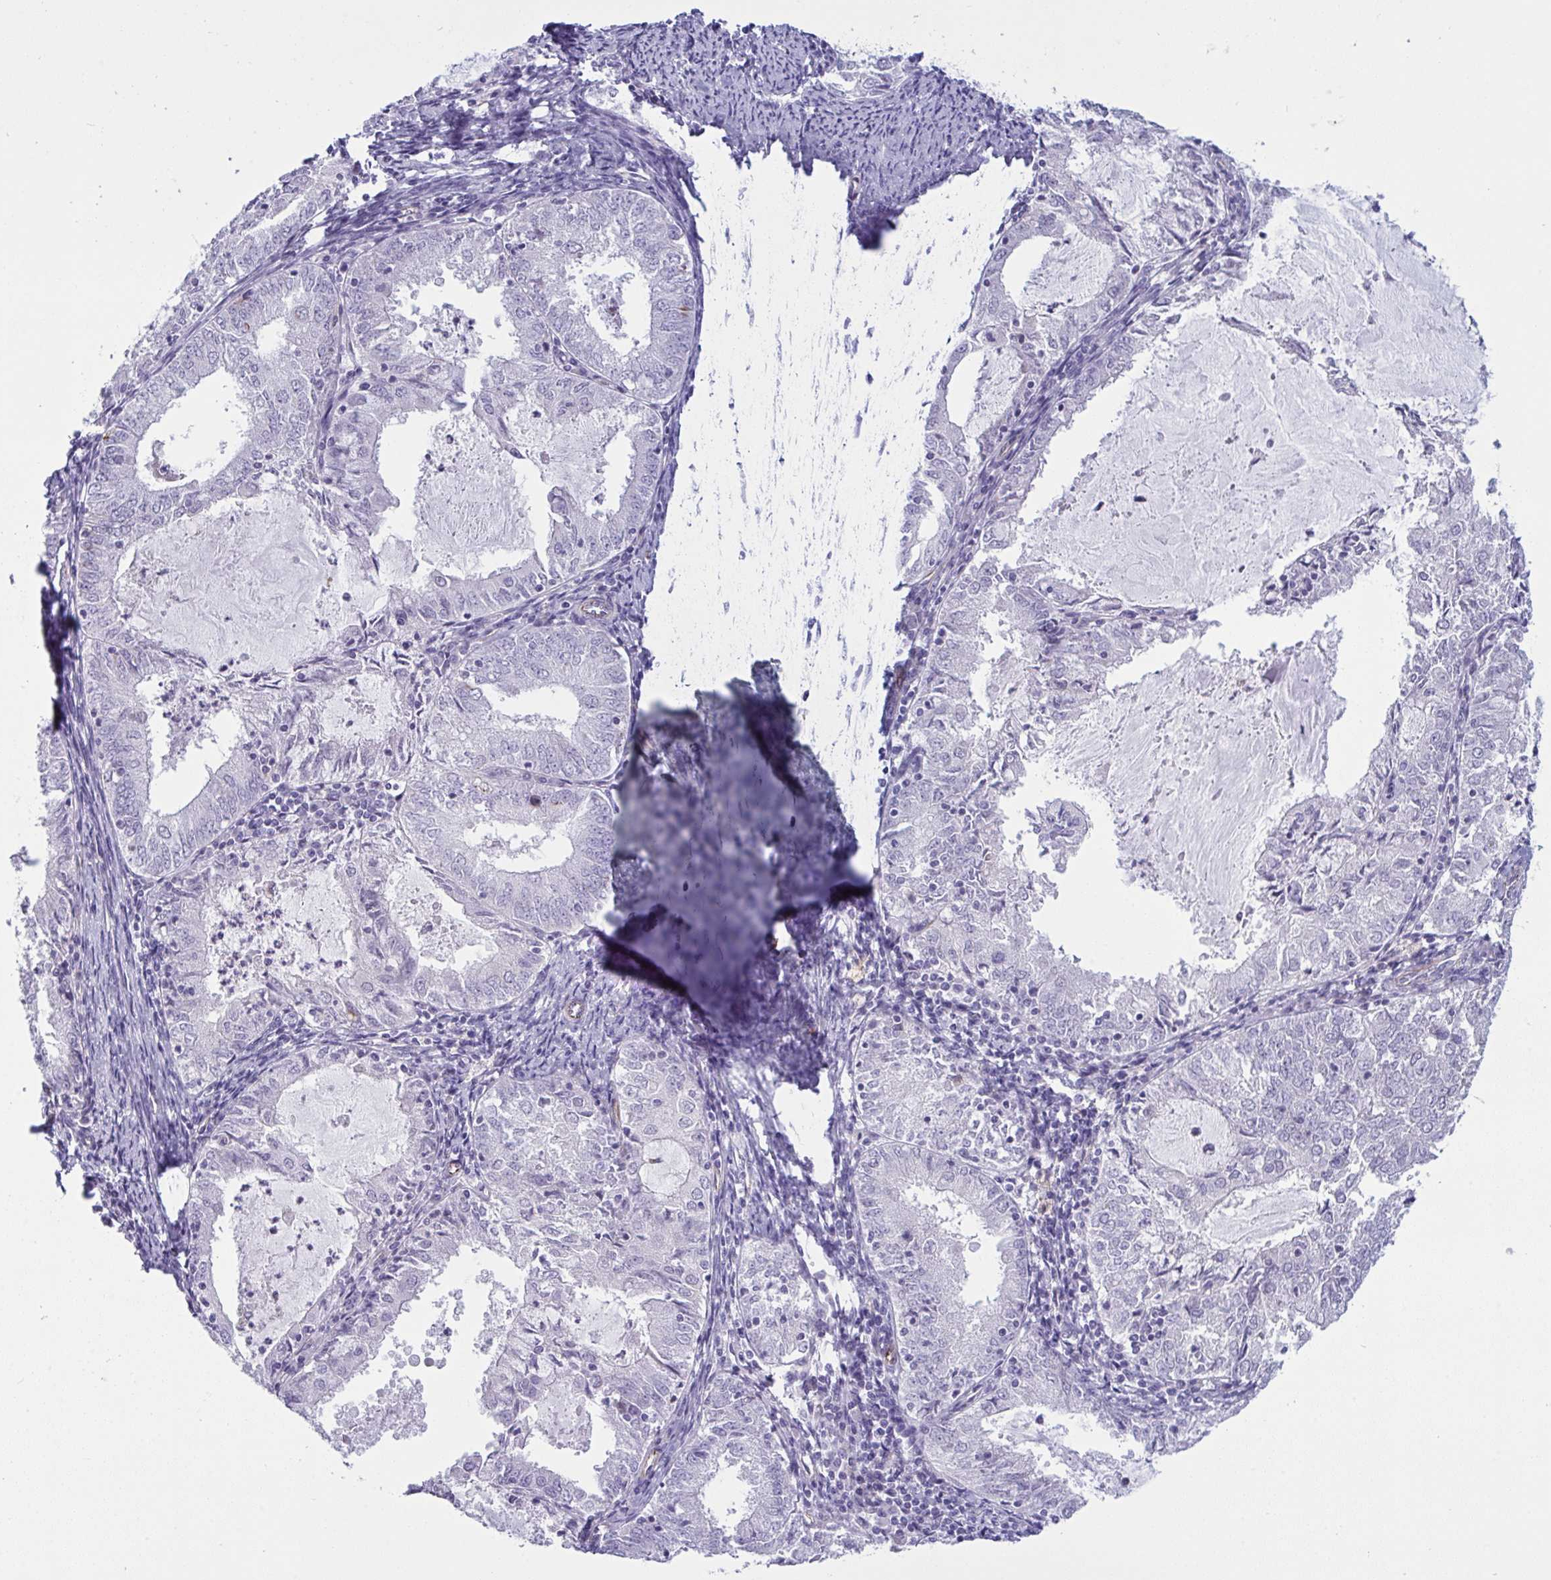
{"staining": {"intensity": "negative", "quantity": "none", "location": "none"}, "tissue": "endometrial cancer", "cell_type": "Tumor cells", "image_type": "cancer", "snomed": [{"axis": "morphology", "description": "Adenocarcinoma, NOS"}, {"axis": "topography", "description": "Endometrium"}], "caption": "Protein analysis of endometrial cancer reveals no significant staining in tumor cells. (Immunohistochemistry, brightfield microscopy, high magnification).", "gene": "DCBLD1", "patient": {"sex": "female", "age": 57}}